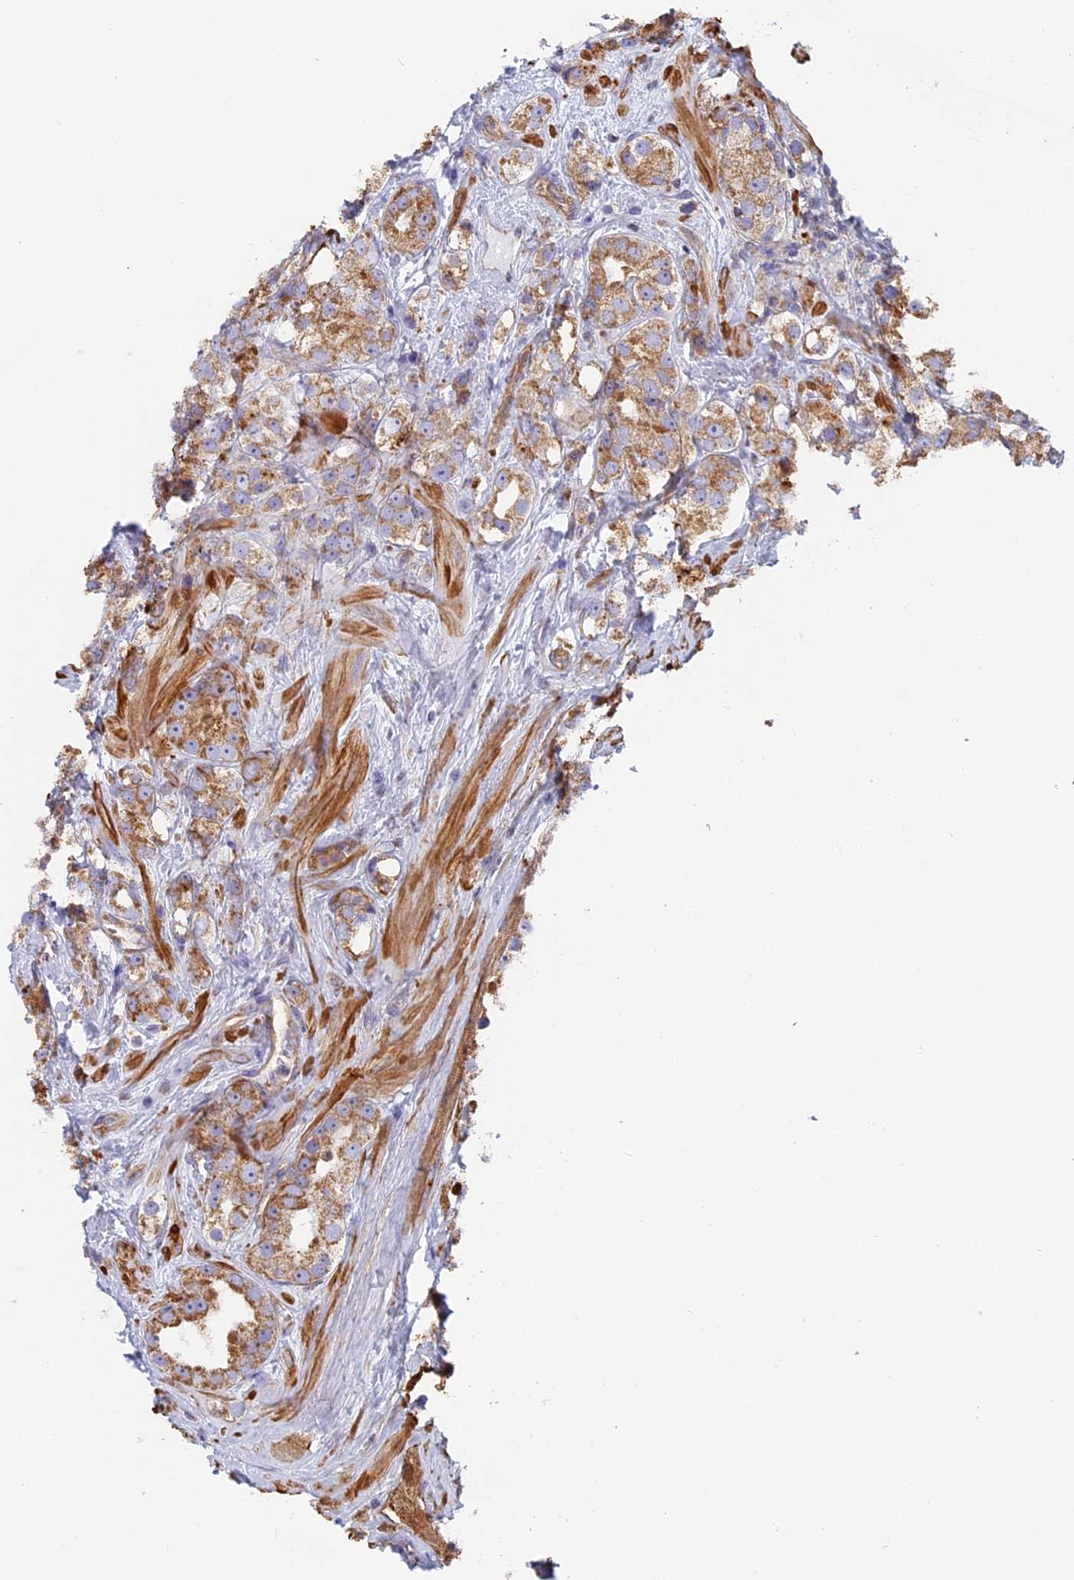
{"staining": {"intensity": "moderate", "quantity": ">75%", "location": "cytoplasmic/membranous"}, "tissue": "prostate cancer", "cell_type": "Tumor cells", "image_type": "cancer", "snomed": [{"axis": "morphology", "description": "Adenocarcinoma, NOS"}, {"axis": "topography", "description": "Prostate"}], "caption": "A high-resolution image shows immunohistochemistry (IHC) staining of adenocarcinoma (prostate), which displays moderate cytoplasmic/membranous staining in about >75% of tumor cells. Using DAB (brown) and hematoxylin (blue) stains, captured at high magnification using brightfield microscopy.", "gene": "DDA1", "patient": {"sex": "male", "age": 79}}